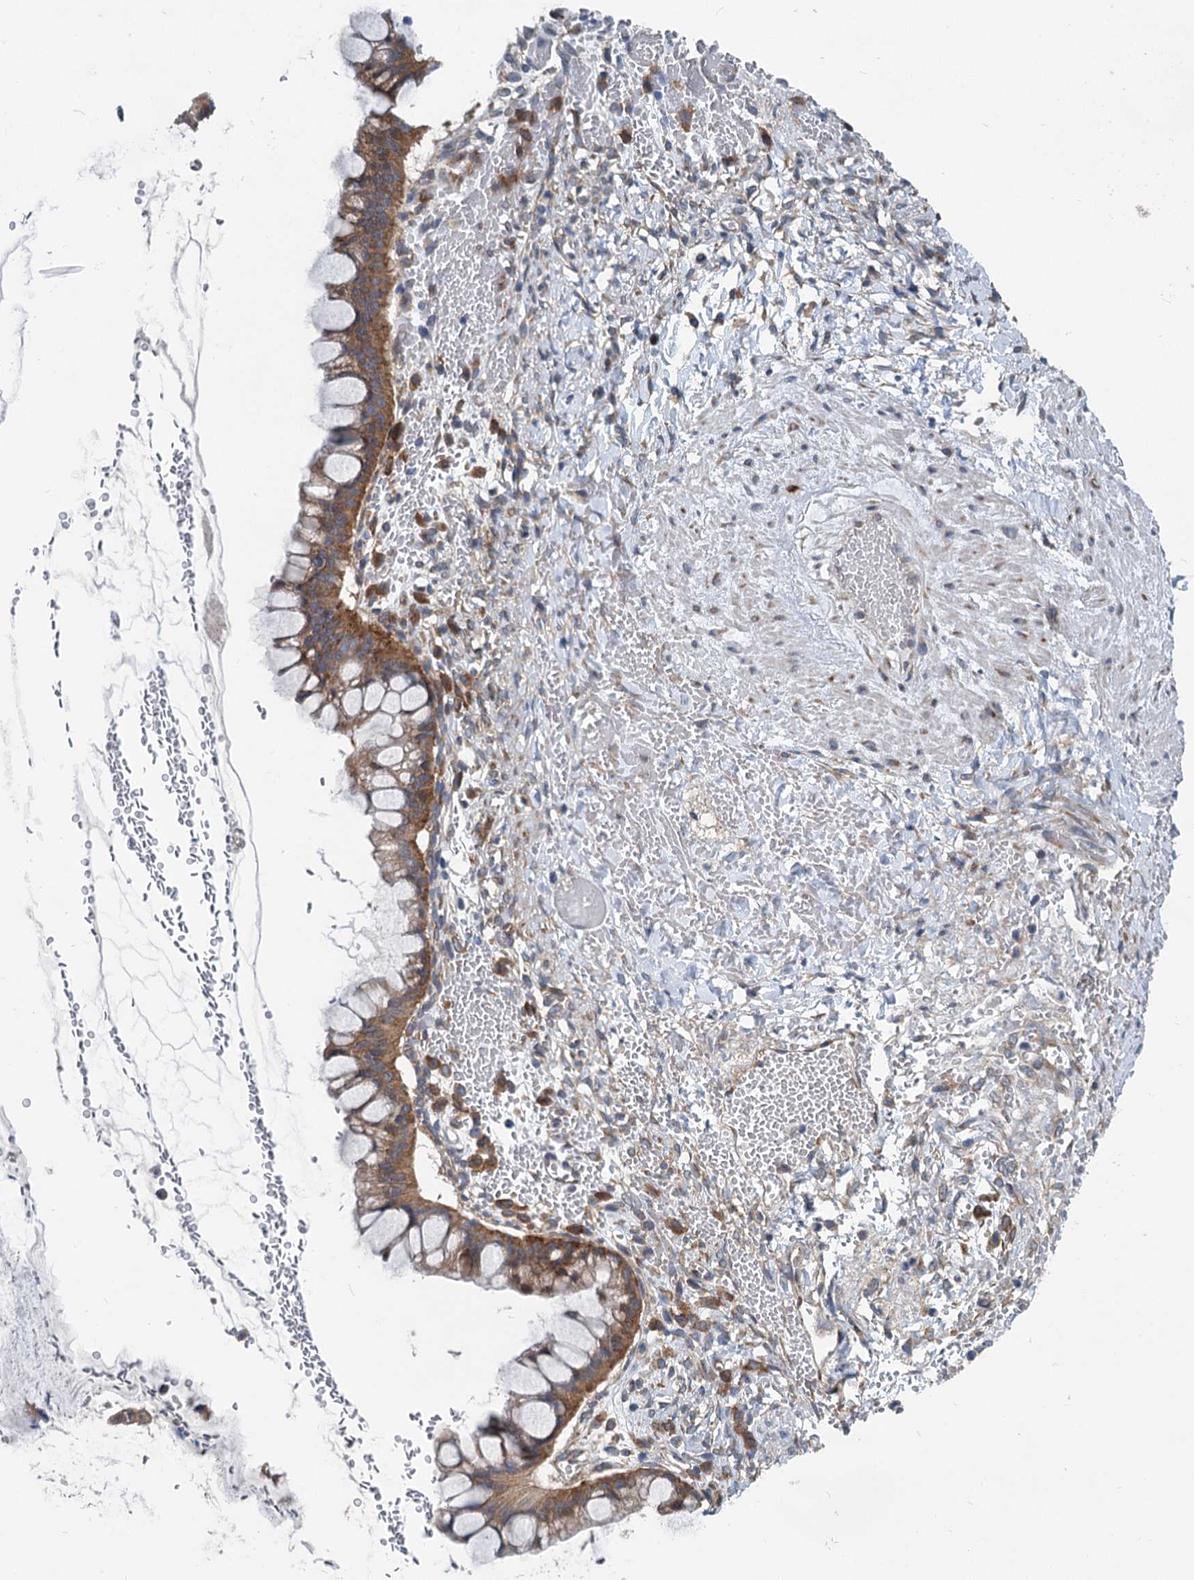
{"staining": {"intensity": "moderate", "quantity": ">75%", "location": "cytoplasmic/membranous"}, "tissue": "ovarian cancer", "cell_type": "Tumor cells", "image_type": "cancer", "snomed": [{"axis": "morphology", "description": "Cystadenocarcinoma, mucinous, NOS"}, {"axis": "topography", "description": "Ovary"}], "caption": "Ovarian cancer (mucinous cystadenocarcinoma) stained with a protein marker shows moderate staining in tumor cells.", "gene": "EIF2B2", "patient": {"sex": "female", "age": 73}}